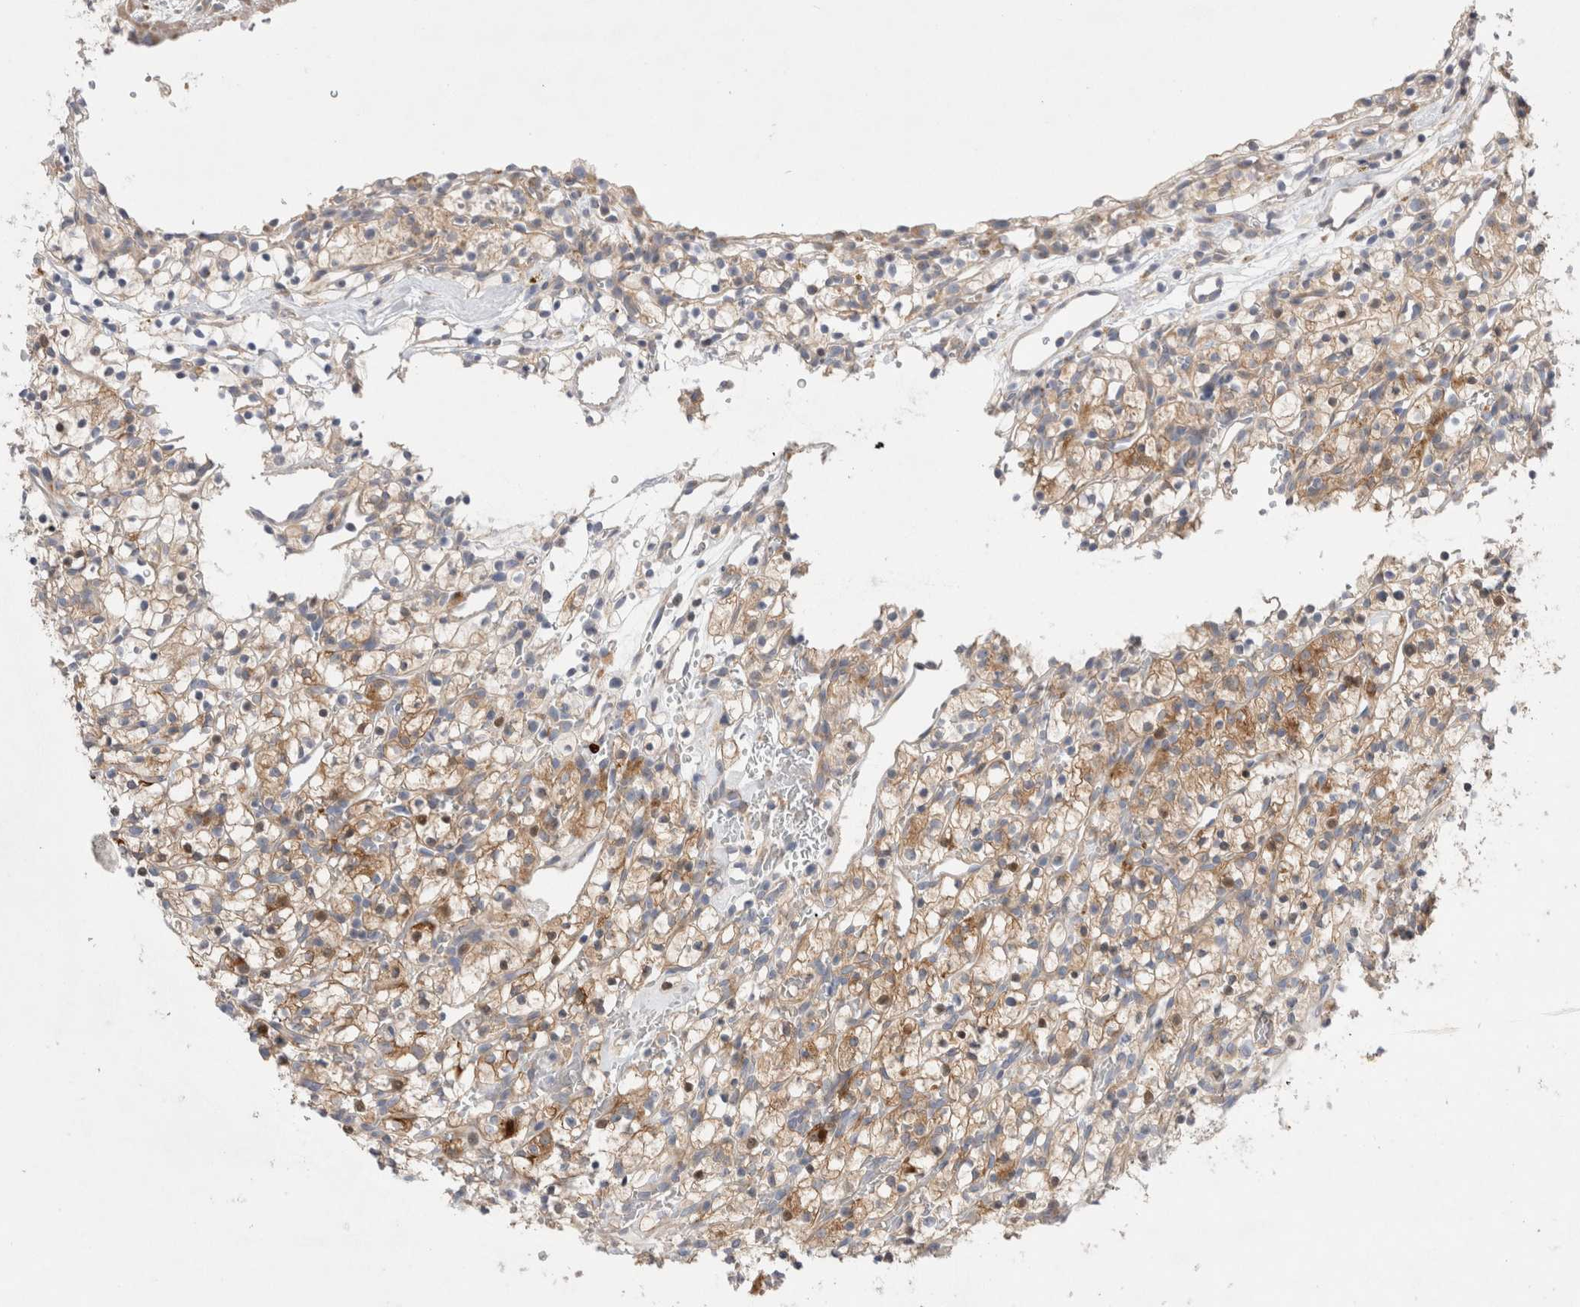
{"staining": {"intensity": "moderate", "quantity": ">75%", "location": "cytoplasmic/membranous"}, "tissue": "renal cancer", "cell_type": "Tumor cells", "image_type": "cancer", "snomed": [{"axis": "morphology", "description": "Adenocarcinoma, NOS"}, {"axis": "topography", "description": "Kidney"}], "caption": "Protein expression analysis of human renal adenocarcinoma reveals moderate cytoplasmic/membranous expression in approximately >75% of tumor cells. Ihc stains the protein of interest in brown and the nuclei are stained blue.", "gene": "TBC1D16", "patient": {"sex": "female", "age": 57}}